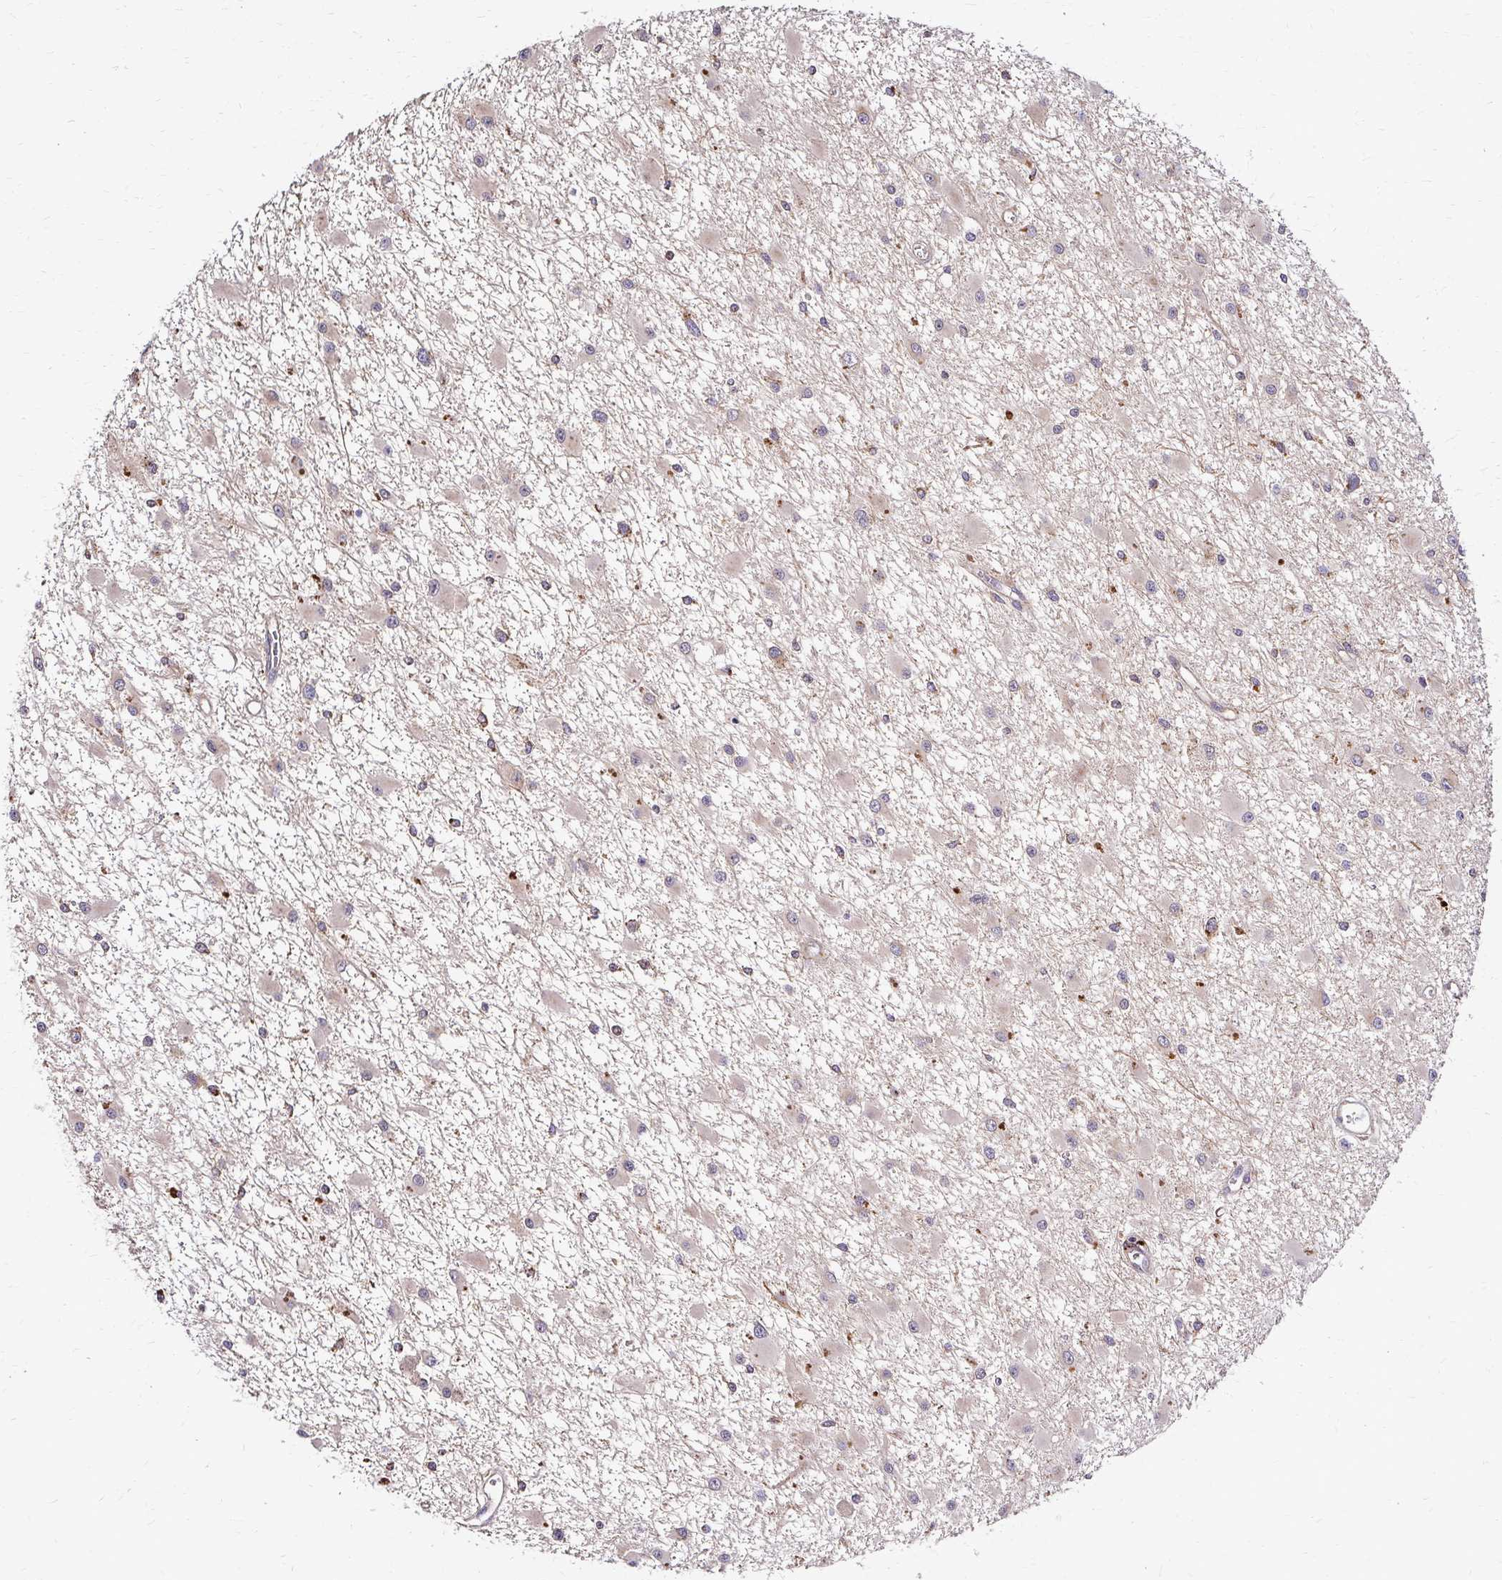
{"staining": {"intensity": "negative", "quantity": "none", "location": "none"}, "tissue": "glioma", "cell_type": "Tumor cells", "image_type": "cancer", "snomed": [{"axis": "morphology", "description": "Glioma, malignant, High grade"}, {"axis": "topography", "description": "Brain"}], "caption": "A histopathology image of human malignant glioma (high-grade) is negative for staining in tumor cells. (Brightfield microscopy of DAB immunohistochemistry at high magnification).", "gene": "IDUA", "patient": {"sex": "male", "age": 54}}